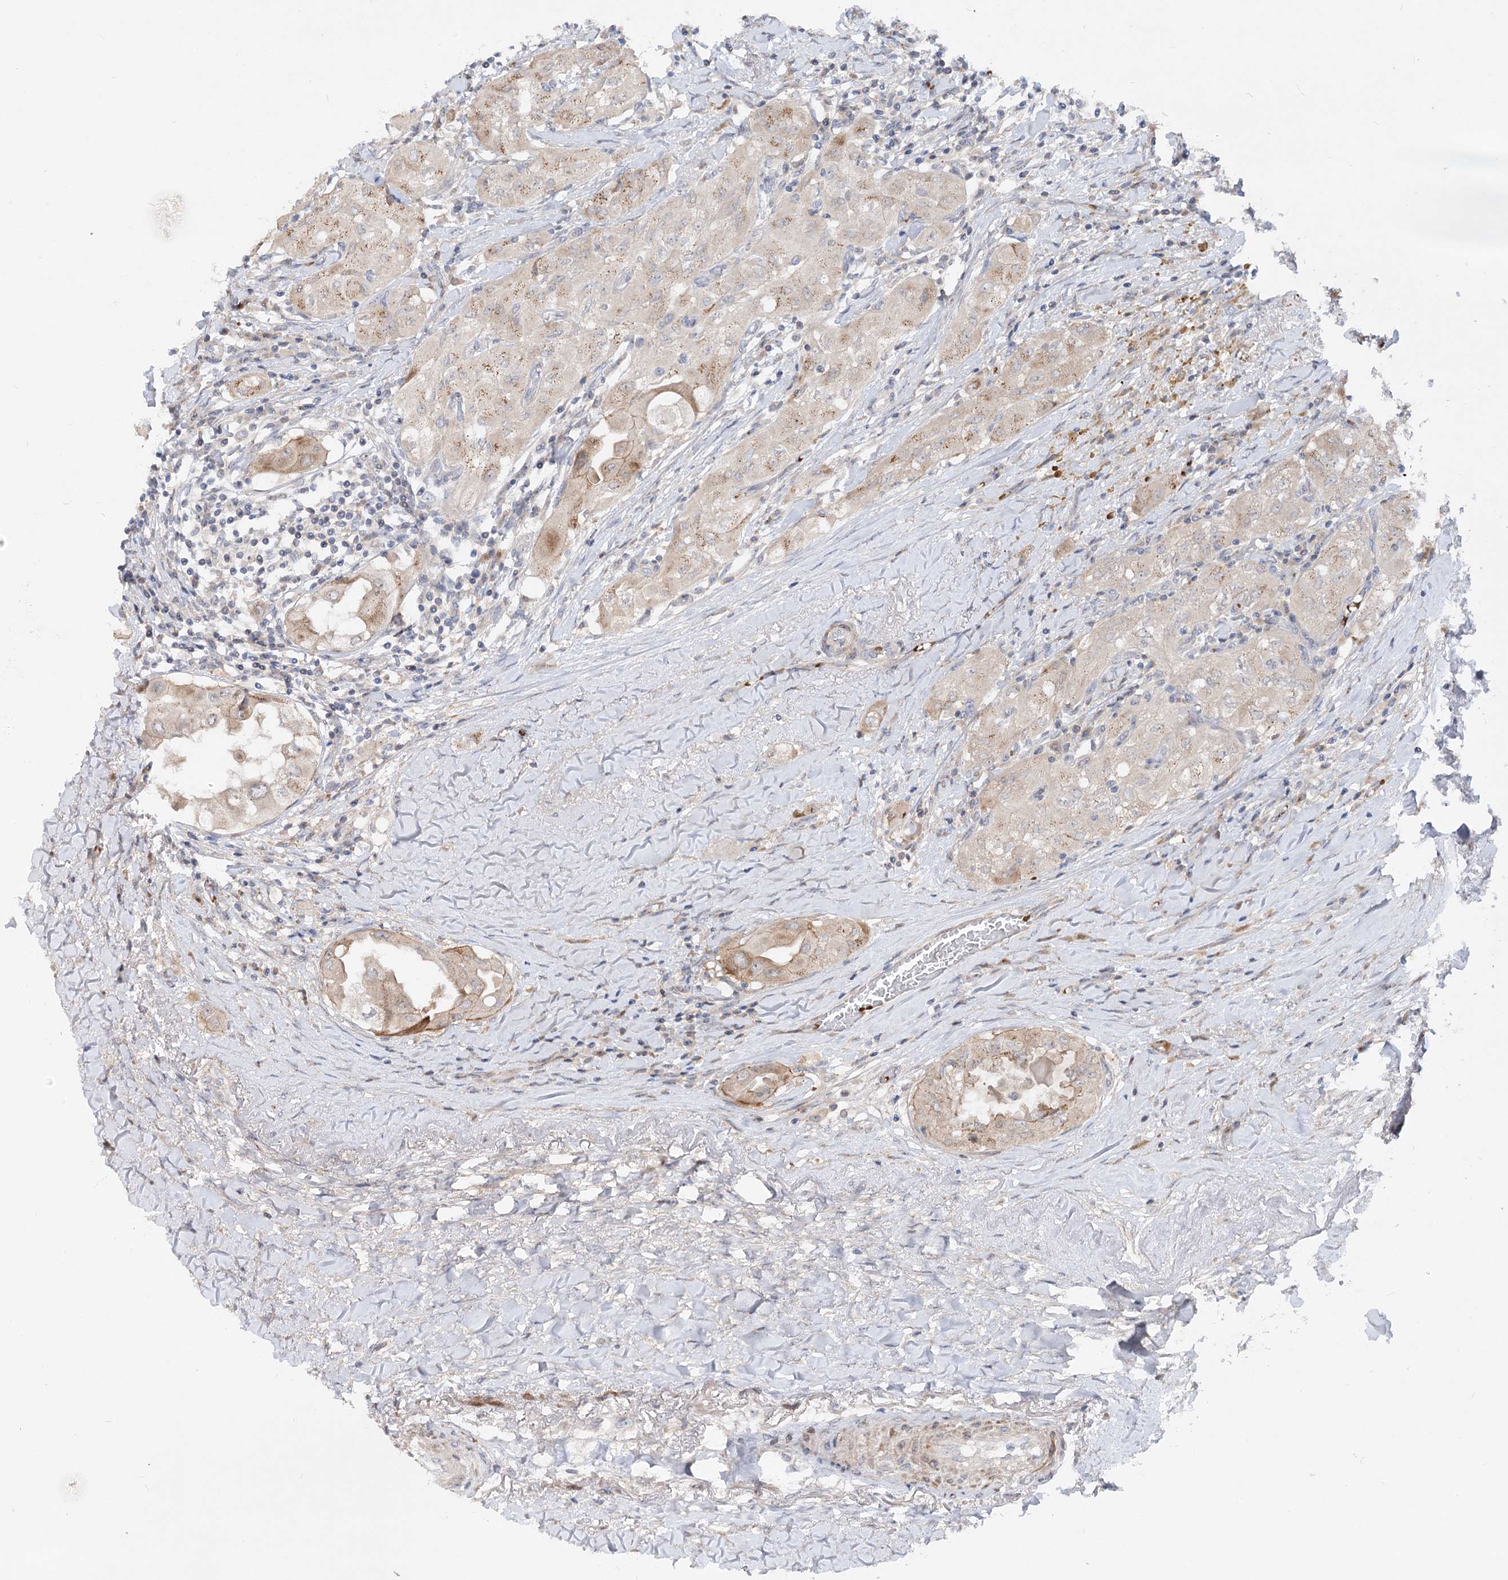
{"staining": {"intensity": "moderate", "quantity": "<25%", "location": "cytoplasmic/membranous"}, "tissue": "thyroid cancer", "cell_type": "Tumor cells", "image_type": "cancer", "snomed": [{"axis": "morphology", "description": "Papillary adenocarcinoma, NOS"}, {"axis": "topography", "description": "Thyroid gland"}], "caption": "About <25% of tumor cells in papillary adenocarcinoma (thyroid) show moderate cytoplasmic/membranous protein staining as visualized by brown immunohistochemical staining.", "gene": "FGF19", "patient": {"sex": "female", "age": 59}}